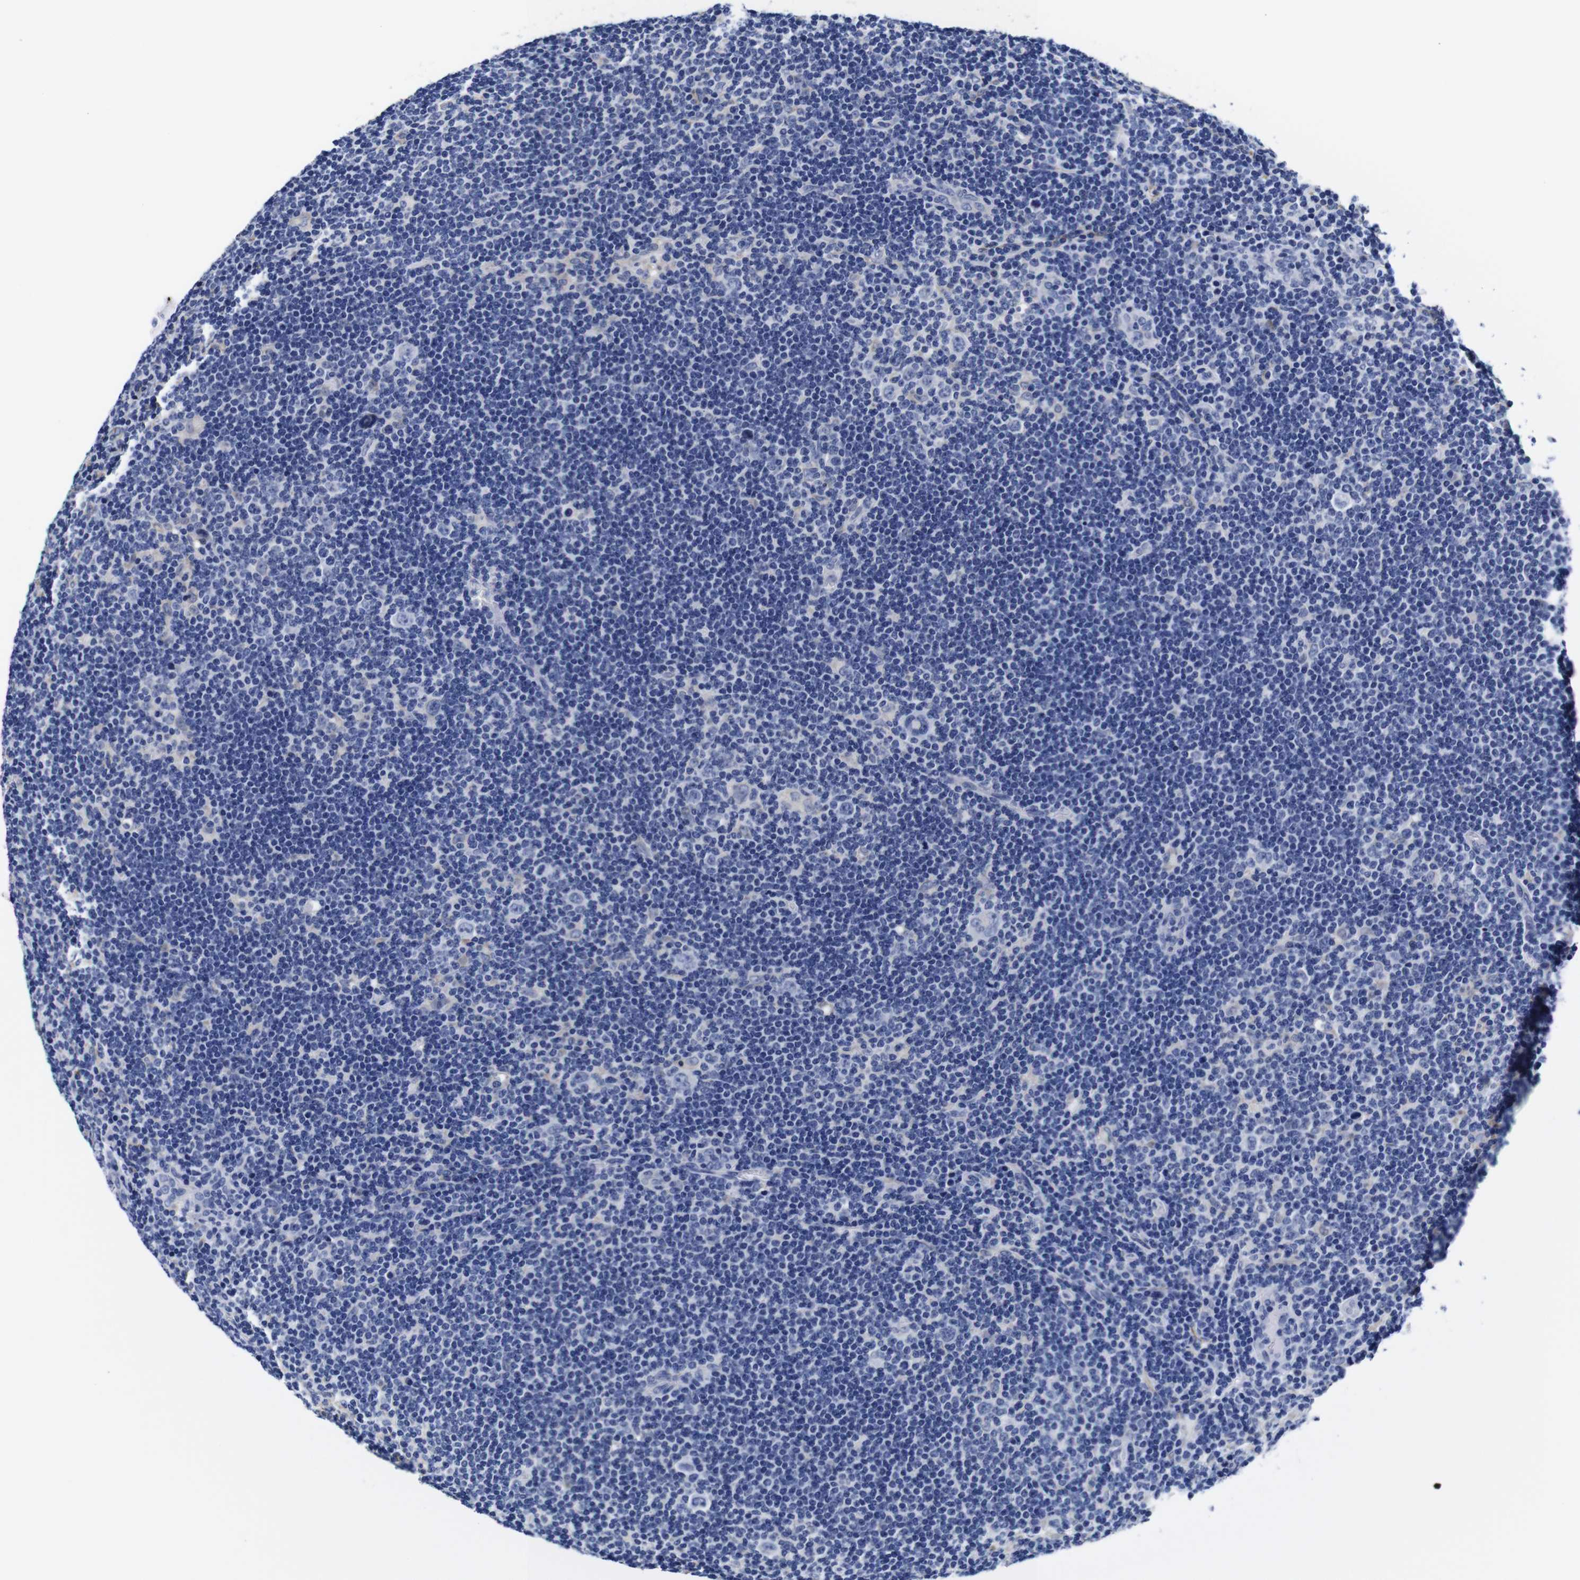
{"staining": {"intensity": "negative", "quantity": "none", "location": "none"}, "tissue": "lymphoma", "cell_type": "Tumor cells", "image_type": "cancer", "snomed": [{"axis": "morphology", "description": "Hodgkin's disease, NOS"}, {"axis": "topography", "description": "Lymph node"}], "caption": "Immunohistochemistry (IHC) of human lymphoma shows no expression in tumor cells.", "gene": "CLEC4G", "patient": {"sex": "female", "age": 57}}